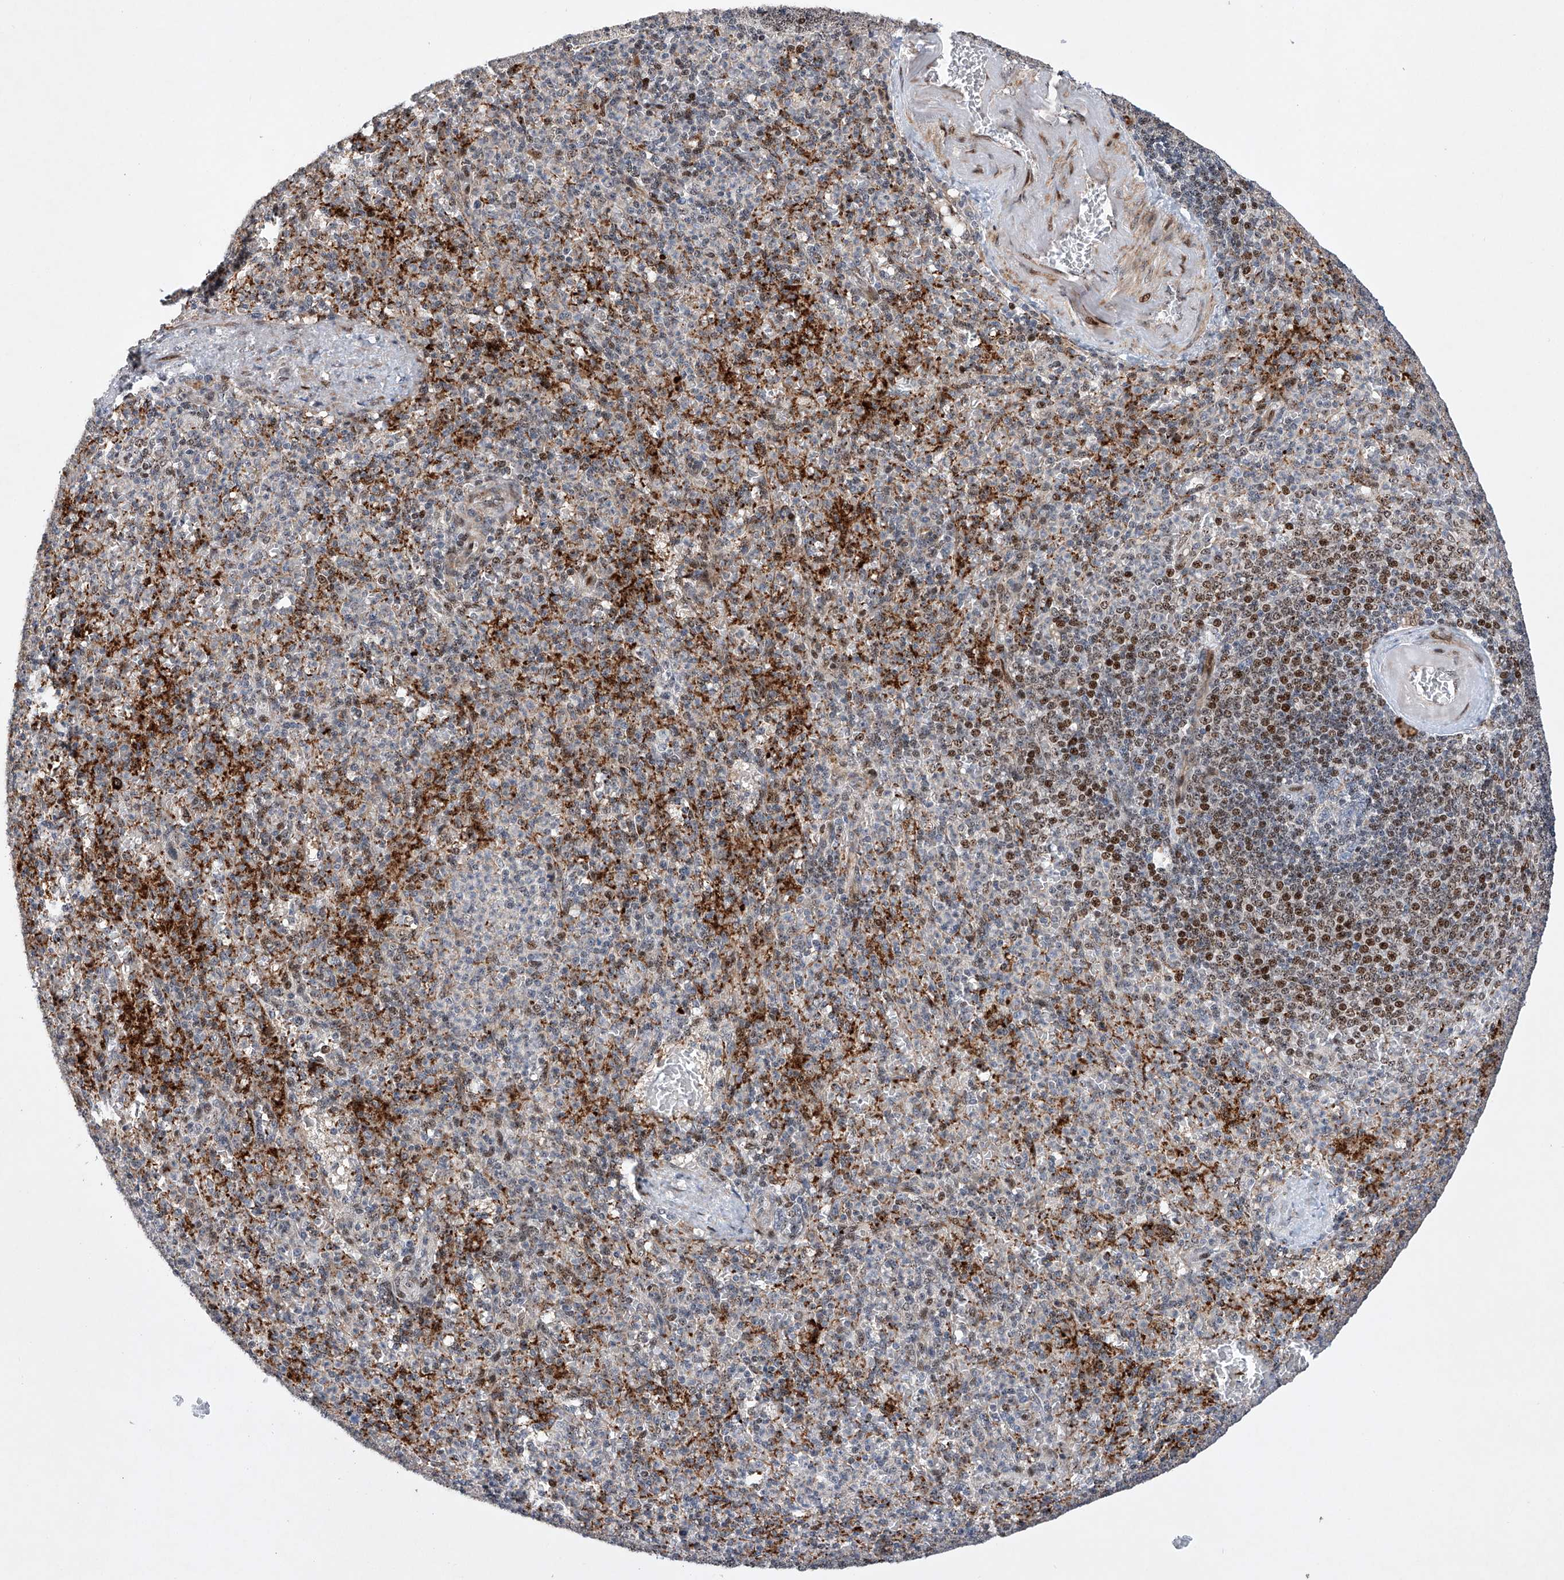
{"staining": {"intensity": "strong", "quantity": "<25%", "location": "cytoplasmic/membranous,nuclear"}, "tissue": "spleen", "cell_type": "Cells in red pulp", "image_type": "normal", "snomed": [{"axis": "morphology", "description": "Normal tissue, NOS"}, {"axis": "topography", "description": "Spleen"}], "caption": "DAB (3,3'-diaminobenzidine) immunohistochemical staining of normal human spleen exhibits strong cytoplasmic/membranous,nuclear protein staining in about <25% of cells in red pulp.", "gene": "AFG1L", "patient": {"sex": "female", "age": 74}}